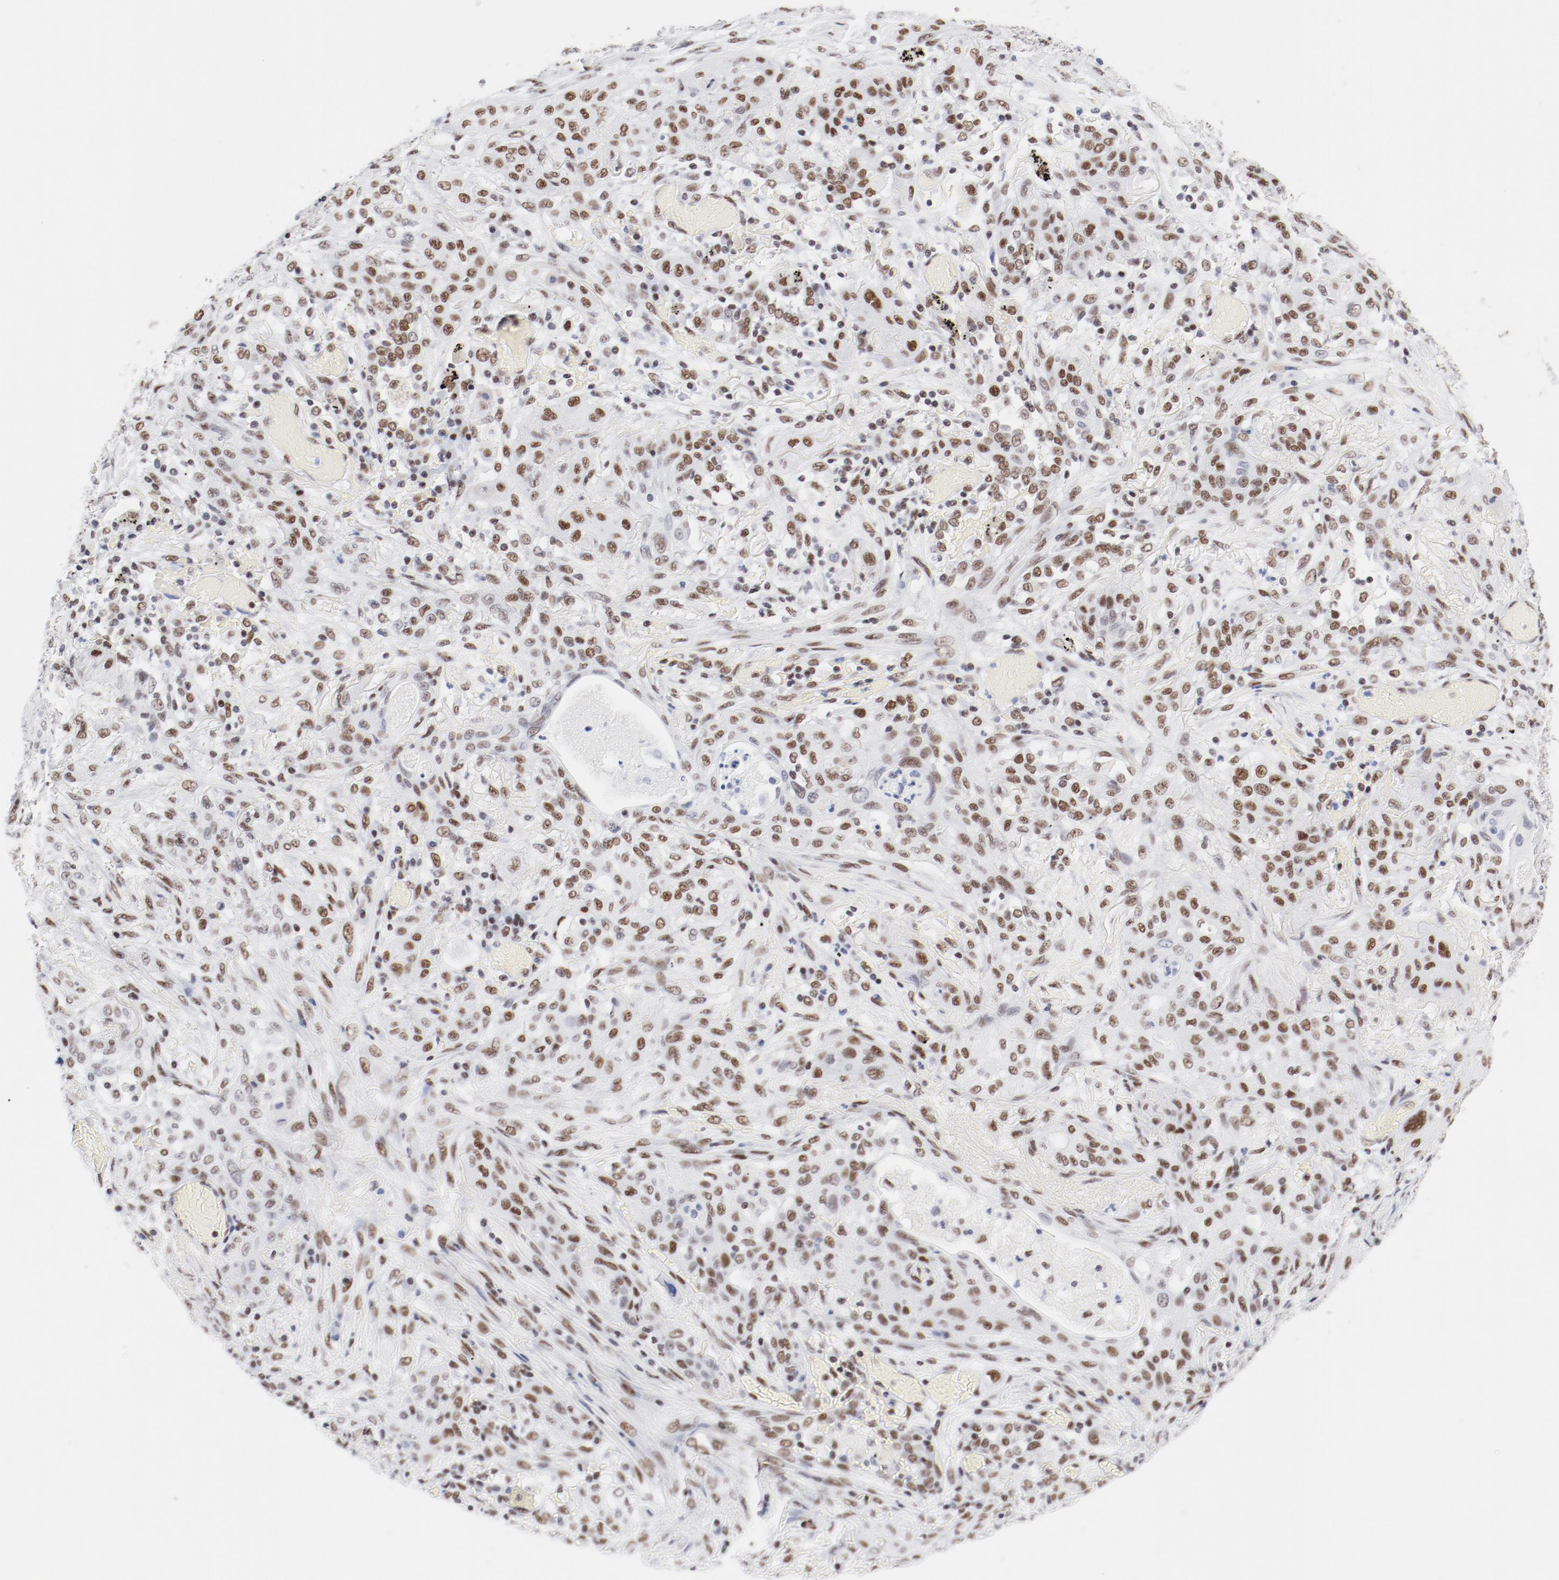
{"staining": {"intensity": "moderate", "quantity": "25%-75%", "location": "nuclear"}, "tissue": "lung cancer", "cell_type": "Tumor cells", "image_type": "cancer", "snomed": [{"axis": "morphology", "description": "Squamous cell carcinoma, NOS"}, {"axis": "topography", "description": "Lung"}], "caption": "Moderate nuclear staining for a protein is identified in about 25%-75% of tumor cells of lung cancer using immunohistochemistry (IHC).", "gene": "ATF2", "patient": {"sex": "female", "age": 47}}